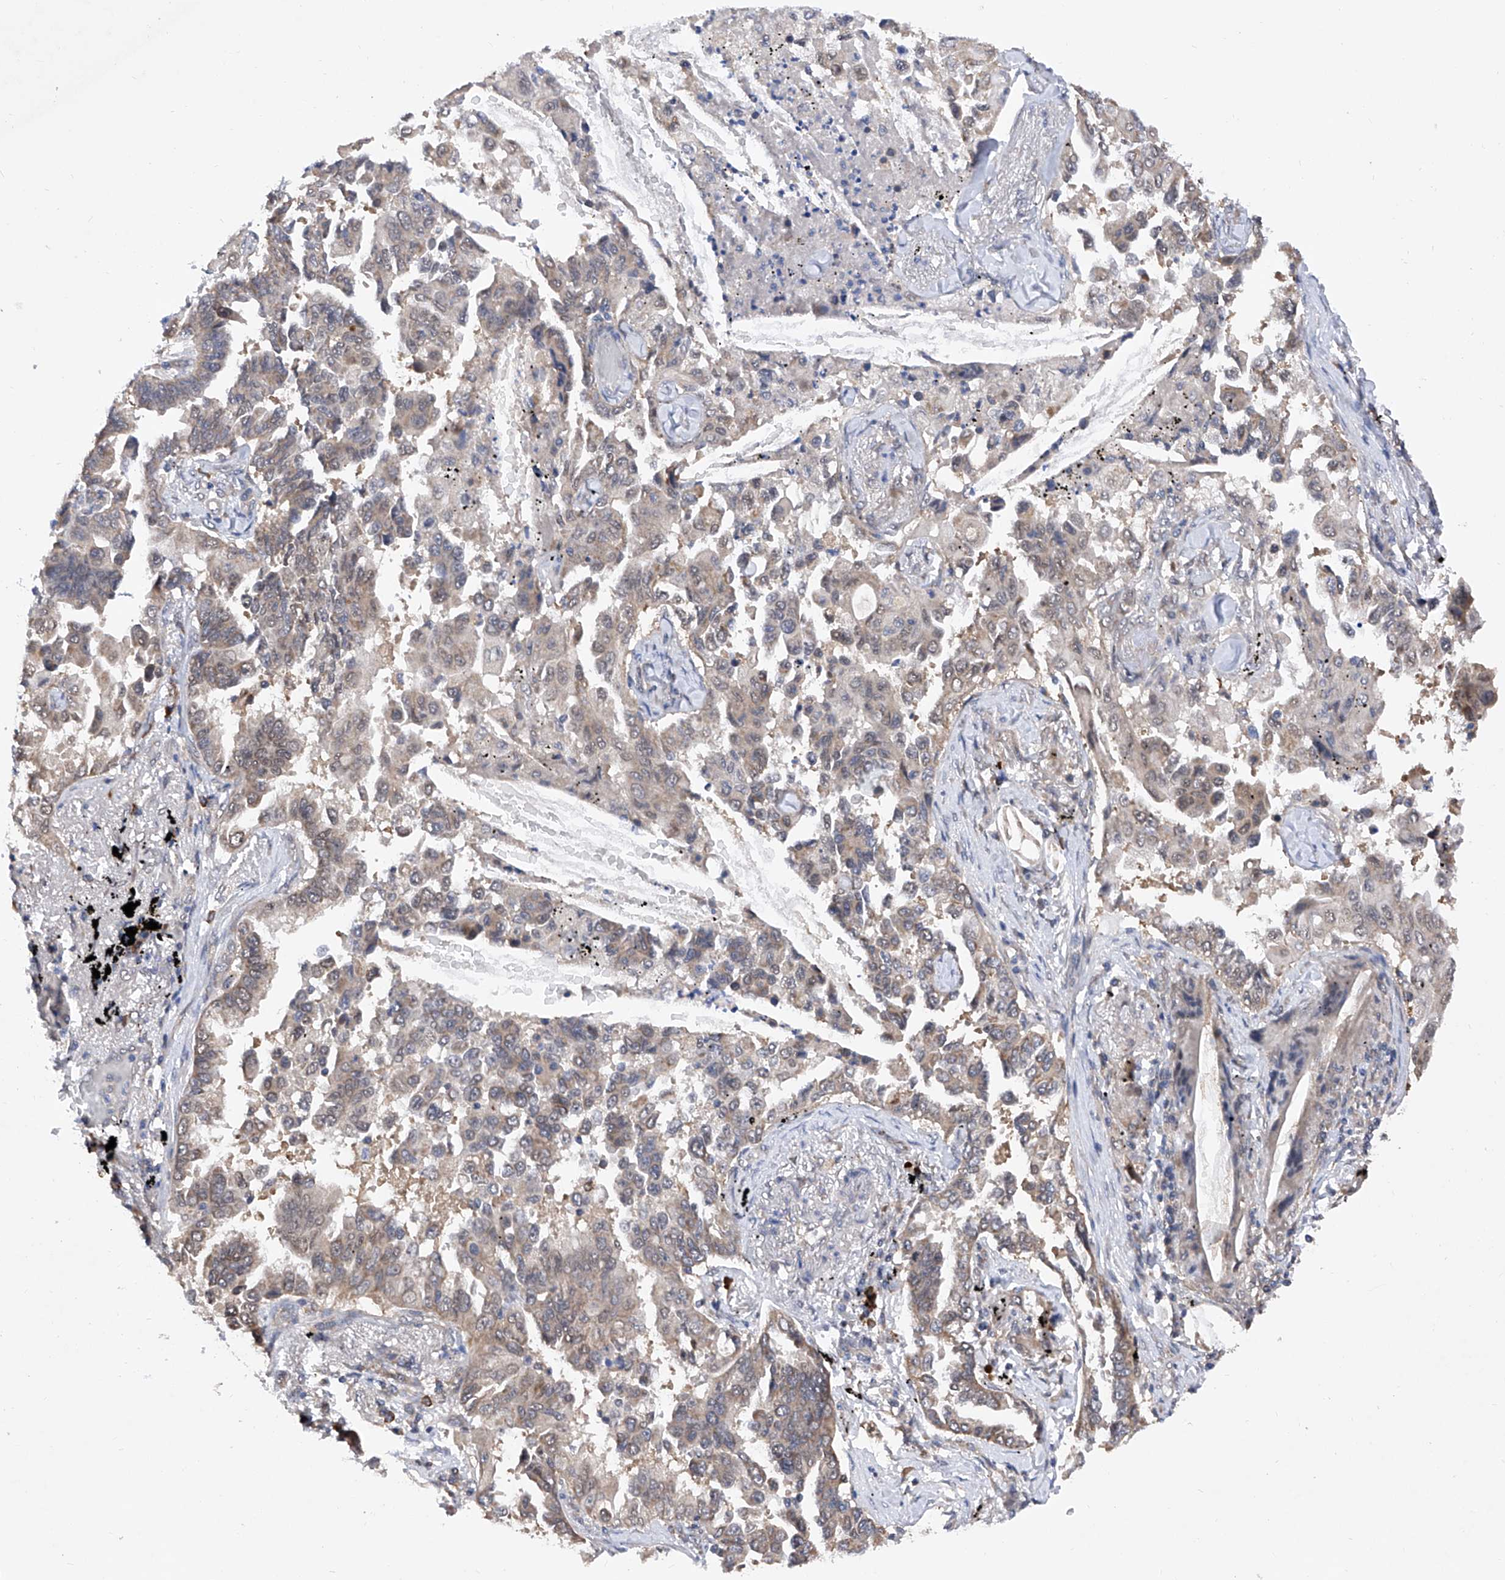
{"staining": {"intensity": "negative", "quantity": "none", "location": "none"}, "tissue": "lung cancer", "cell_type": "Tumor cells", "image_type": "cancer", "snomed": [{"axis": "morphology", "description": "Adenocarcinoma, NOS"}, {"axis": "topography", "description": "Lung"}], "caption": "Lung adenocarcinoma was stained to show a protein in brown. There is no significant expression in tumor cells.", "gene": "USP45", "patient": {"sex": "female", "age": 67}}